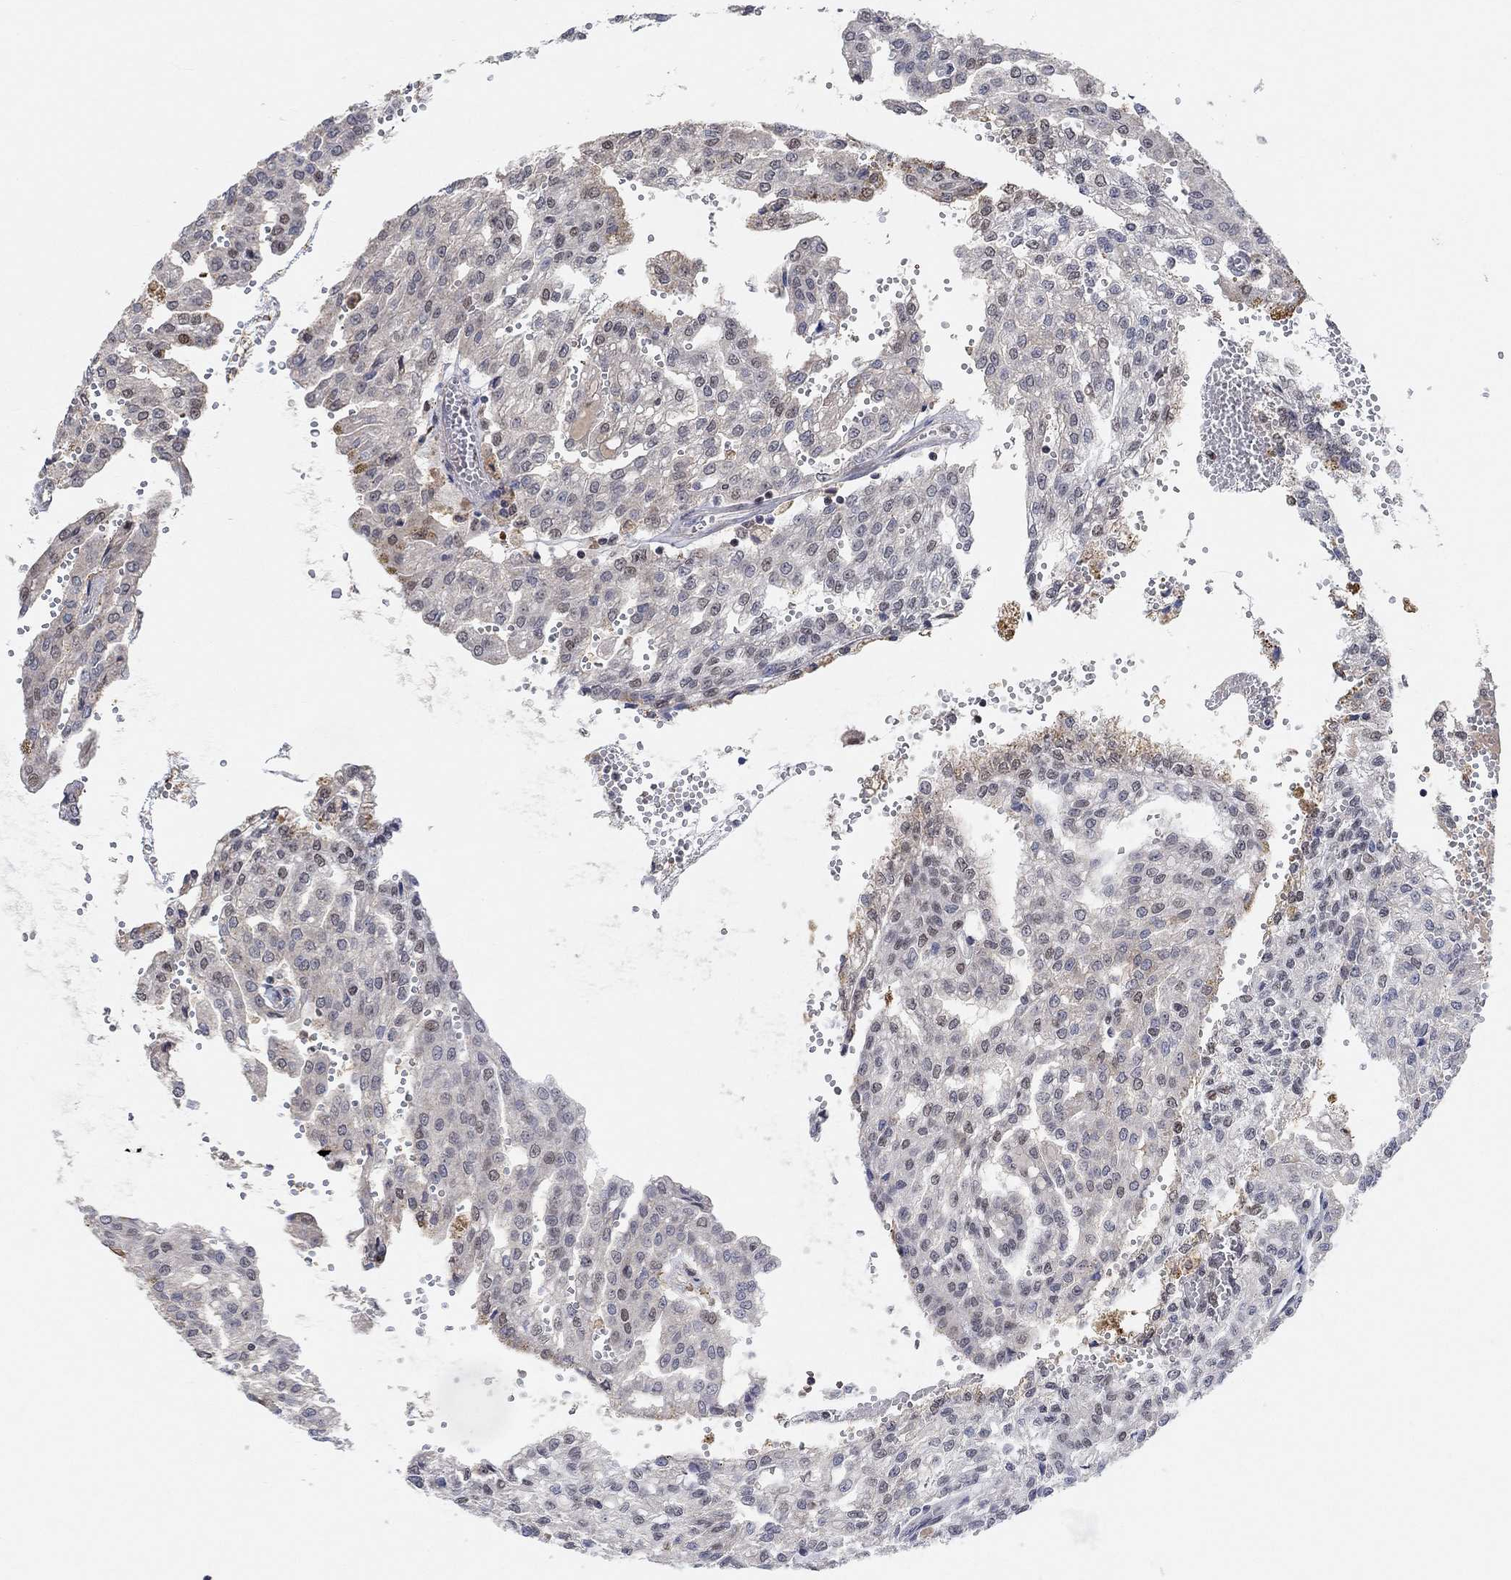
{"staining": {"intensity": "moderate", "quantity": "<25%", "location": "nuclear"}, "tissue": "renal cancer", "cell_type": "Tumor cells", "image_type": "cancer", "snomed": [{"axis": "morphology", "description": "Adenocarcinoma, NOS"}, {"axis": "topography", "description": "Kidney"}], "caption": "This is an image of immunohistochemistry staining of renal cancer, which shows moderate expression in the nuclear of tumor cells.", "gene": "THAP8", "patient": {"sex": "male", "age": 63}}